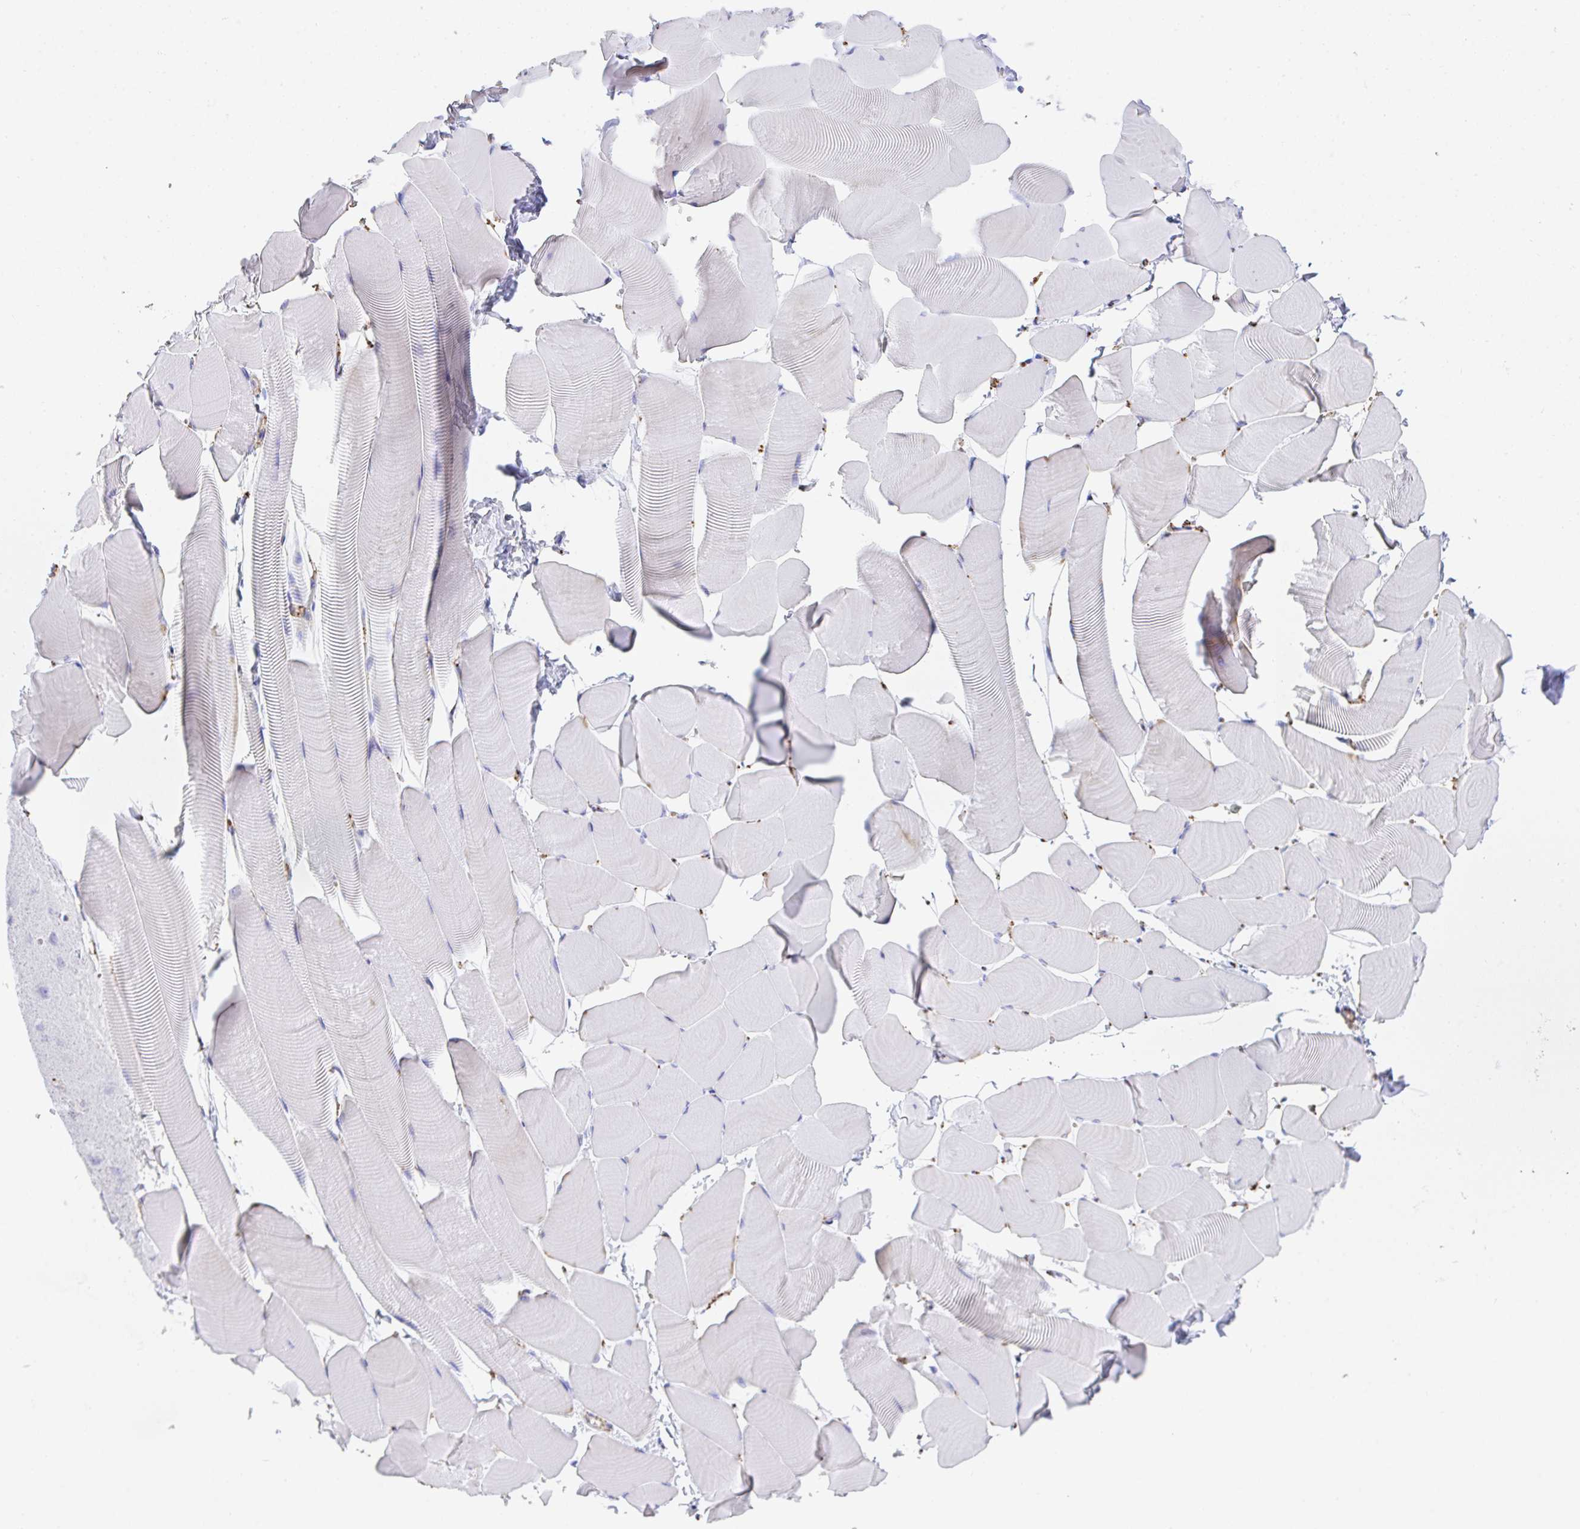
{"staining": {"intensity": "negative", "quantity": "none", "location": "none"}, "tissue": "skeletal muscle", "cell_type": "Myocytes", "image_type": "normal", "snomed": [{"axis": "morphology", "description": "Normal tissue, NOS"}, {"axis": "topography", "description": "Skeletal muscle"}], "caption": "Immunohistochemistry photomicrograph of normal skeletal muscle: human skeletal muscle stained with DAB reveals no significant protein staining in myocytes.", "gene": "TNFAIP8", "patient": {"sex": "male", "age": 25}}